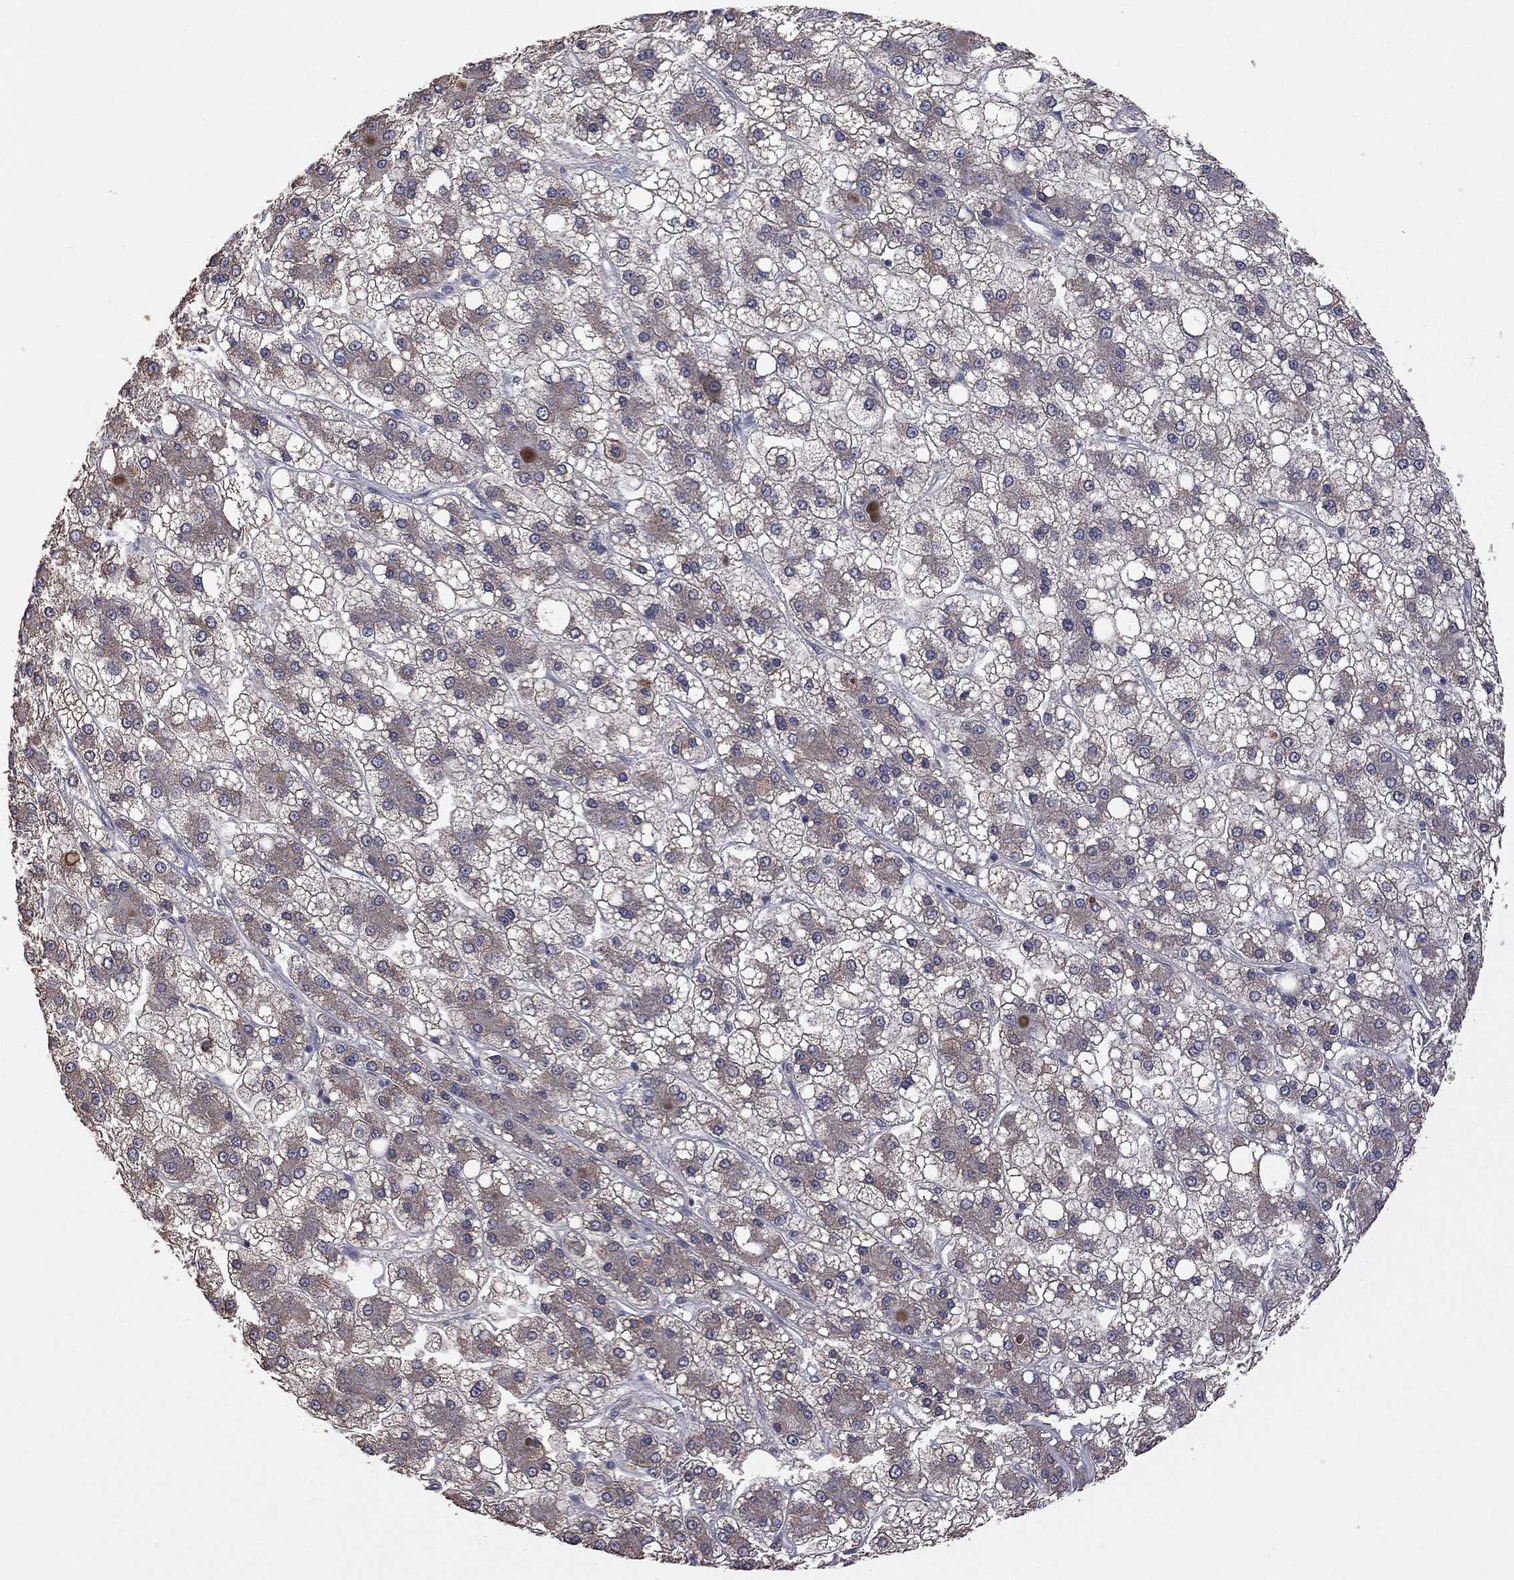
{"staining": {"intensity": "moderate", "quantity": ">75%", "location": "cytoplasmic/membranous"}, "tissue": "liver cancer", "cell_type": "Tumor cells", "image_type": "cancer", "snomed": [{"axis": "morphology", "description": "Carcinoma, Hepatocellular, NOS"}, {"axis": "topography", "description": "Liver"}], "caption": "There is medium levels of moderate cytoplasmic/membranous staining in tumor cells of liver cancer (hepatocellular carcinoma), as demonstrated by immunohistochemical staining (brown color).", "gene": "HTR6", "patient": {"sex": "male", "age": 73}}